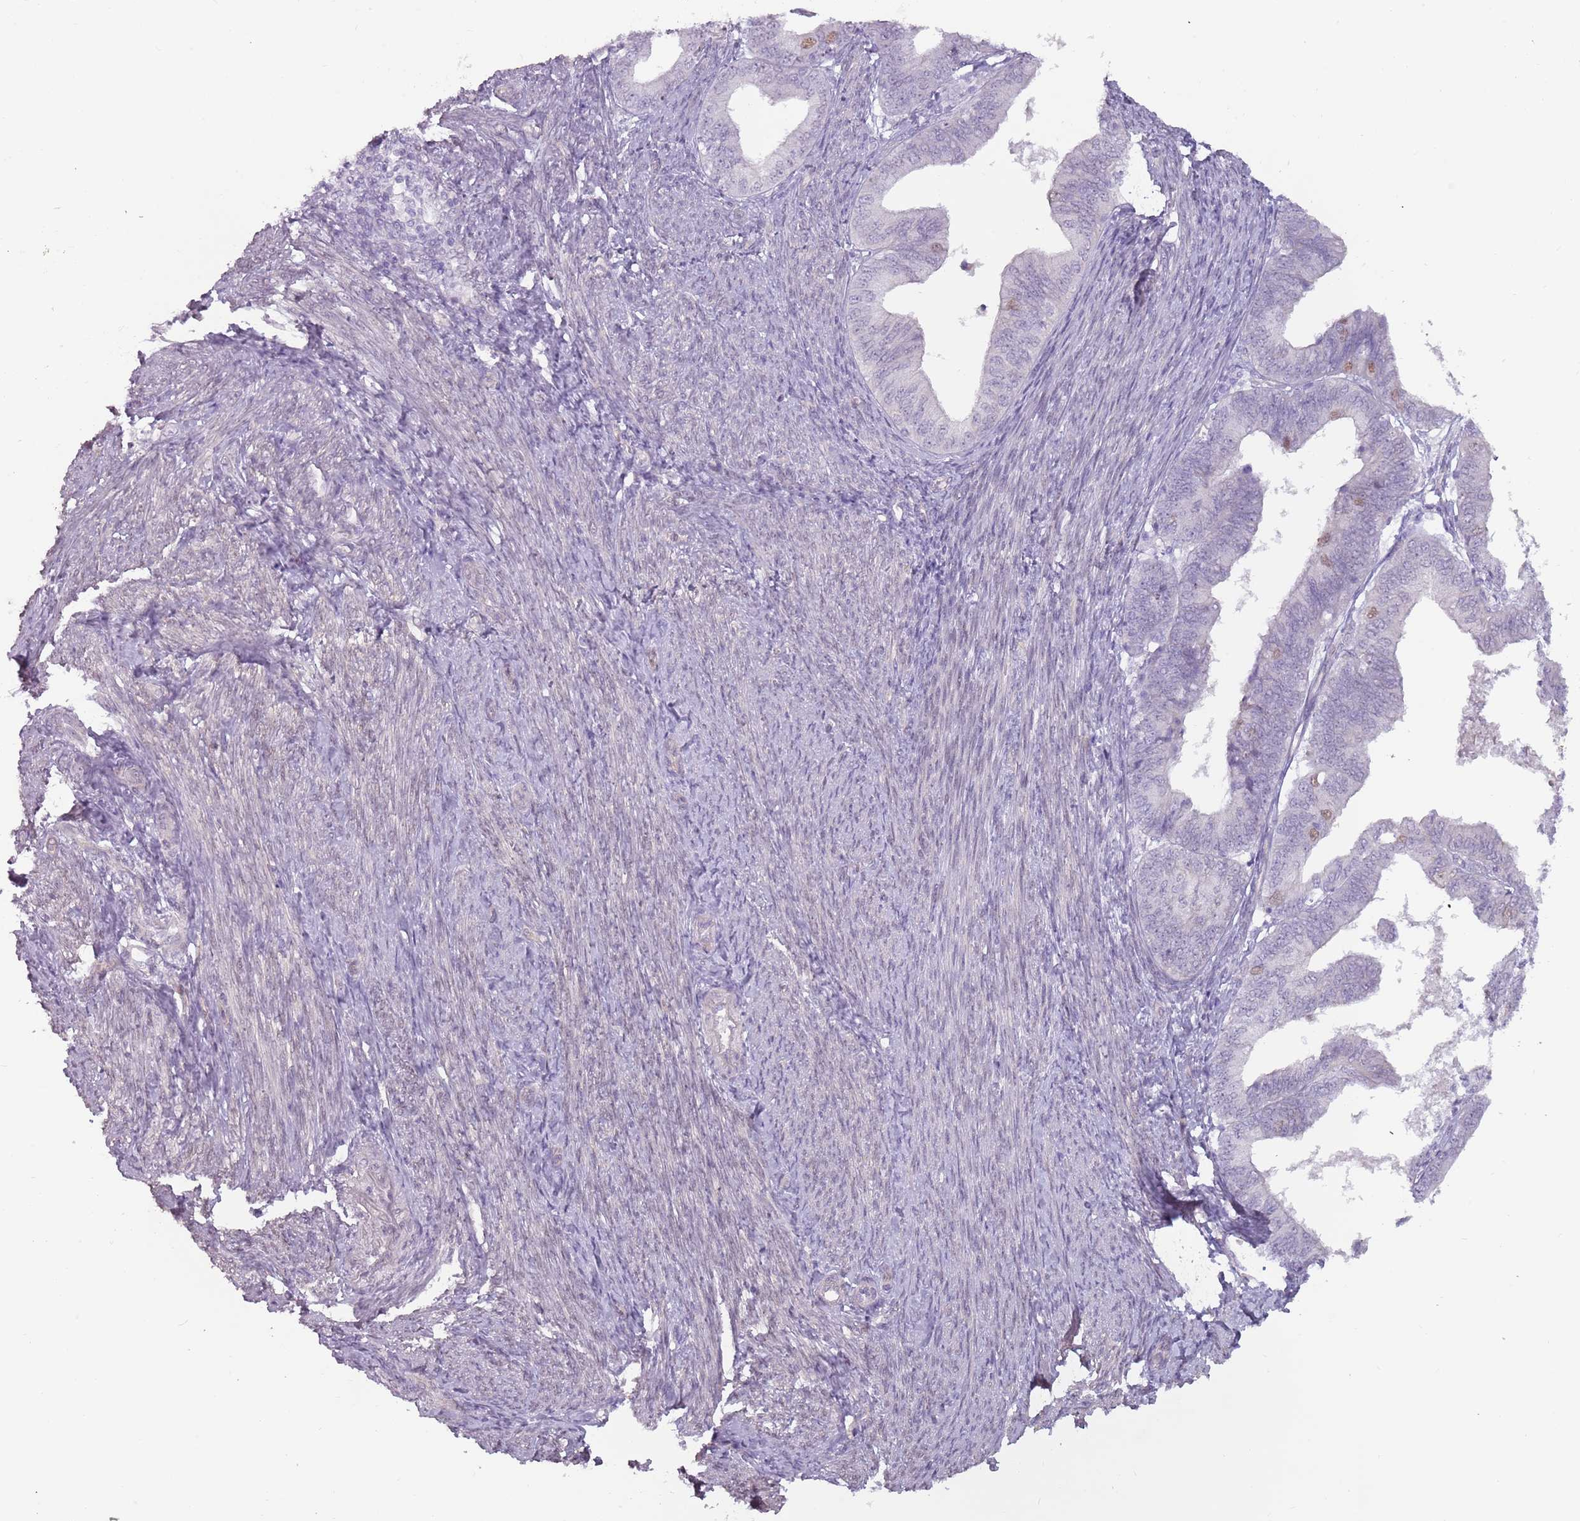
{"staining": {"intensity": "weak", "quantity": "<25%", "location": "nuclear"}, "tissue": "endometrial cancer", "cell_type": "Tumor cells", "image_type": "cancer", "snomed": [{"axis": "morphology", "description": "Adenocarcinoma, NOS"}, {"axis": "topography", "description": "Endometrium"}], "caption": "DAB immunohistochemical staining of endometrial cancer shows no significant staining in tumor cells.", "gene": "RFX2", "patient": {"sex": "female", "age": 56}}